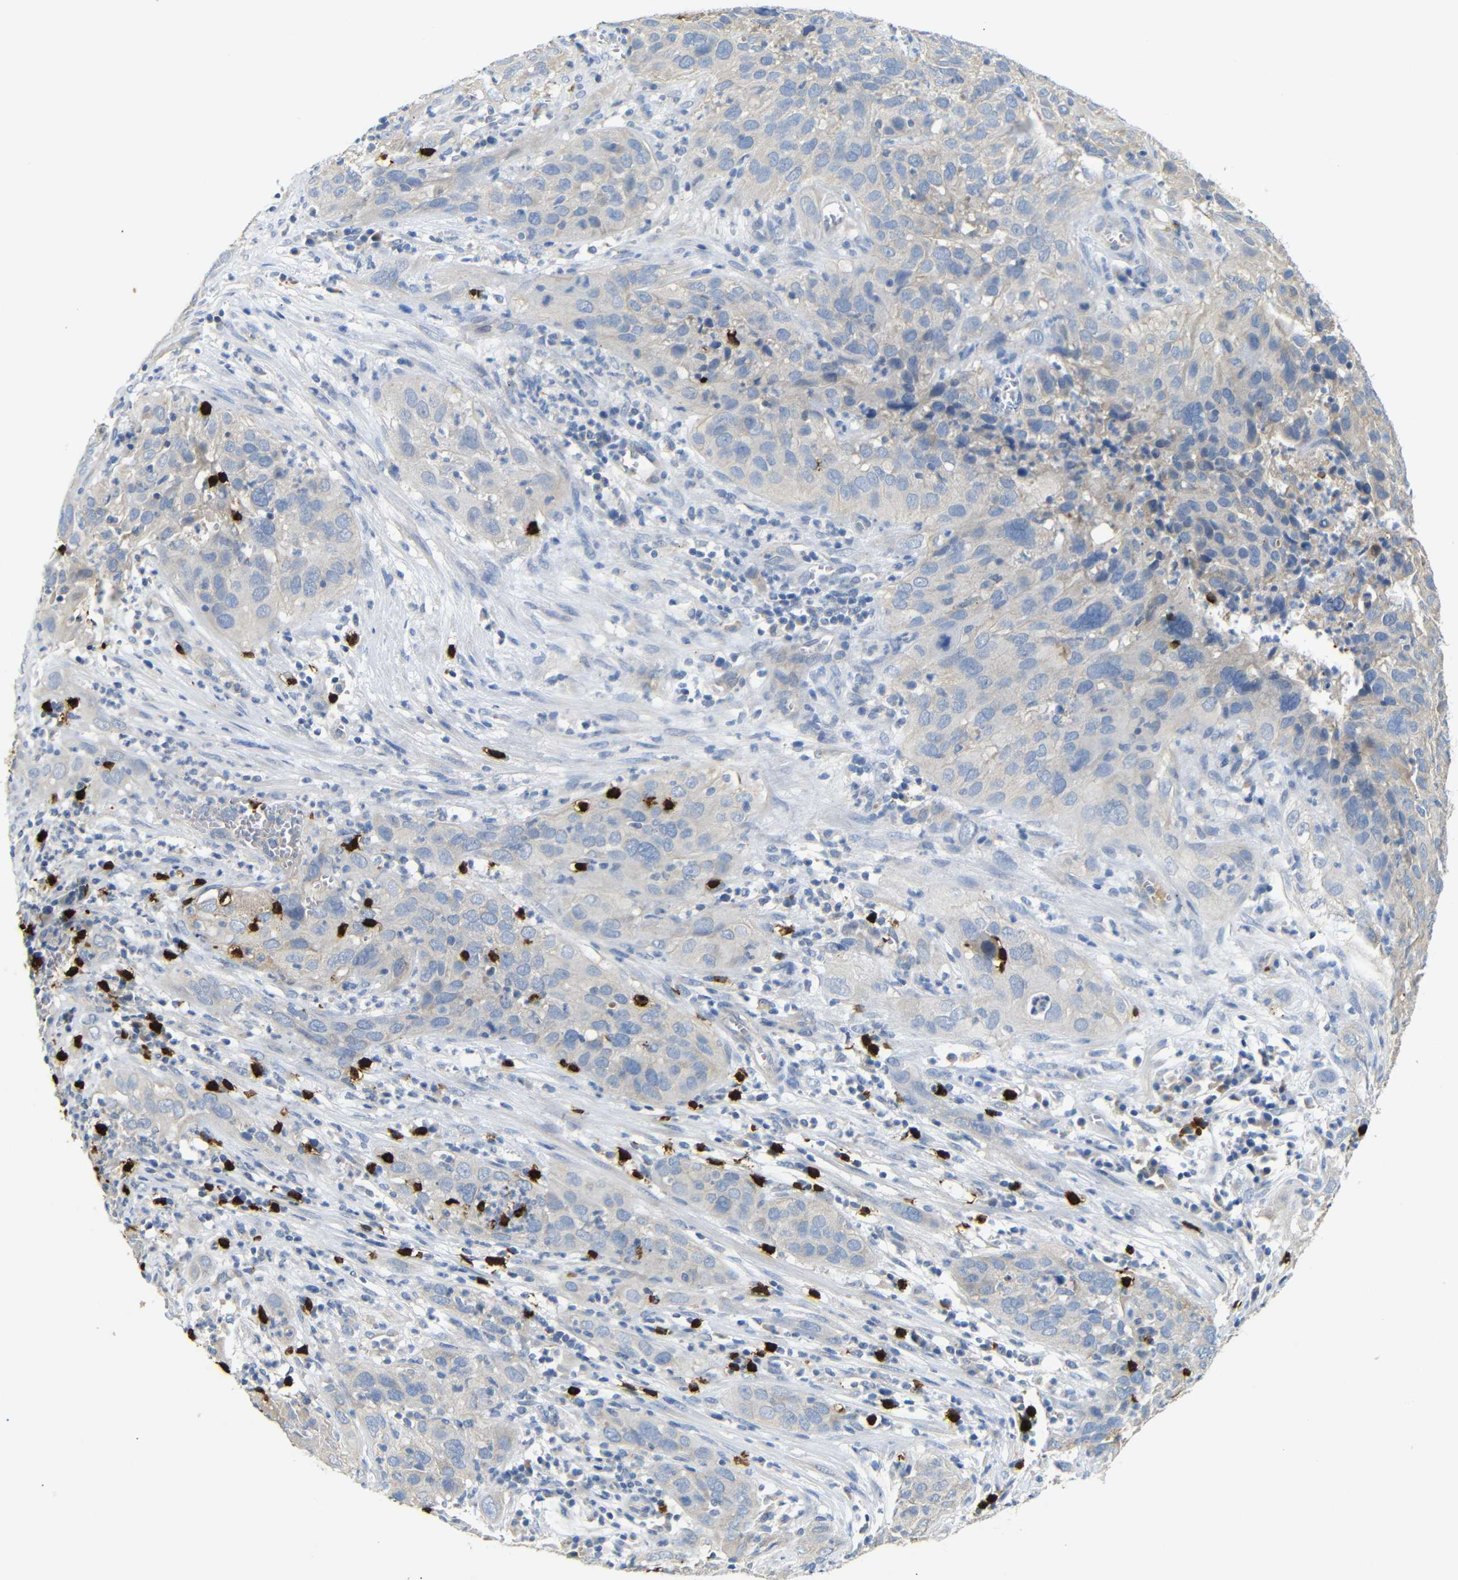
{"staining": {"intensity": "weak", "quantity": "25%-75%", "location": "cytoplasmic/membranous"}, "tissue": "cervical cancer", "cell_type": "Tumor cells", "image_type": "cancer", "snomed": [{"axis": "morphology", "description": "Squamous cell carcinoma, NOS"}, {"axis": "topography", "description": "Cervix"}], "caption": "Cervical squamous cell carcinoma was stained to show a protein in brown. There is low levels of weak cytoplasmic/membranous expression in about 25%-75% of tumor cells.", "gene": "ALOX15", "patient": {"sex": "female", "age": 32}}